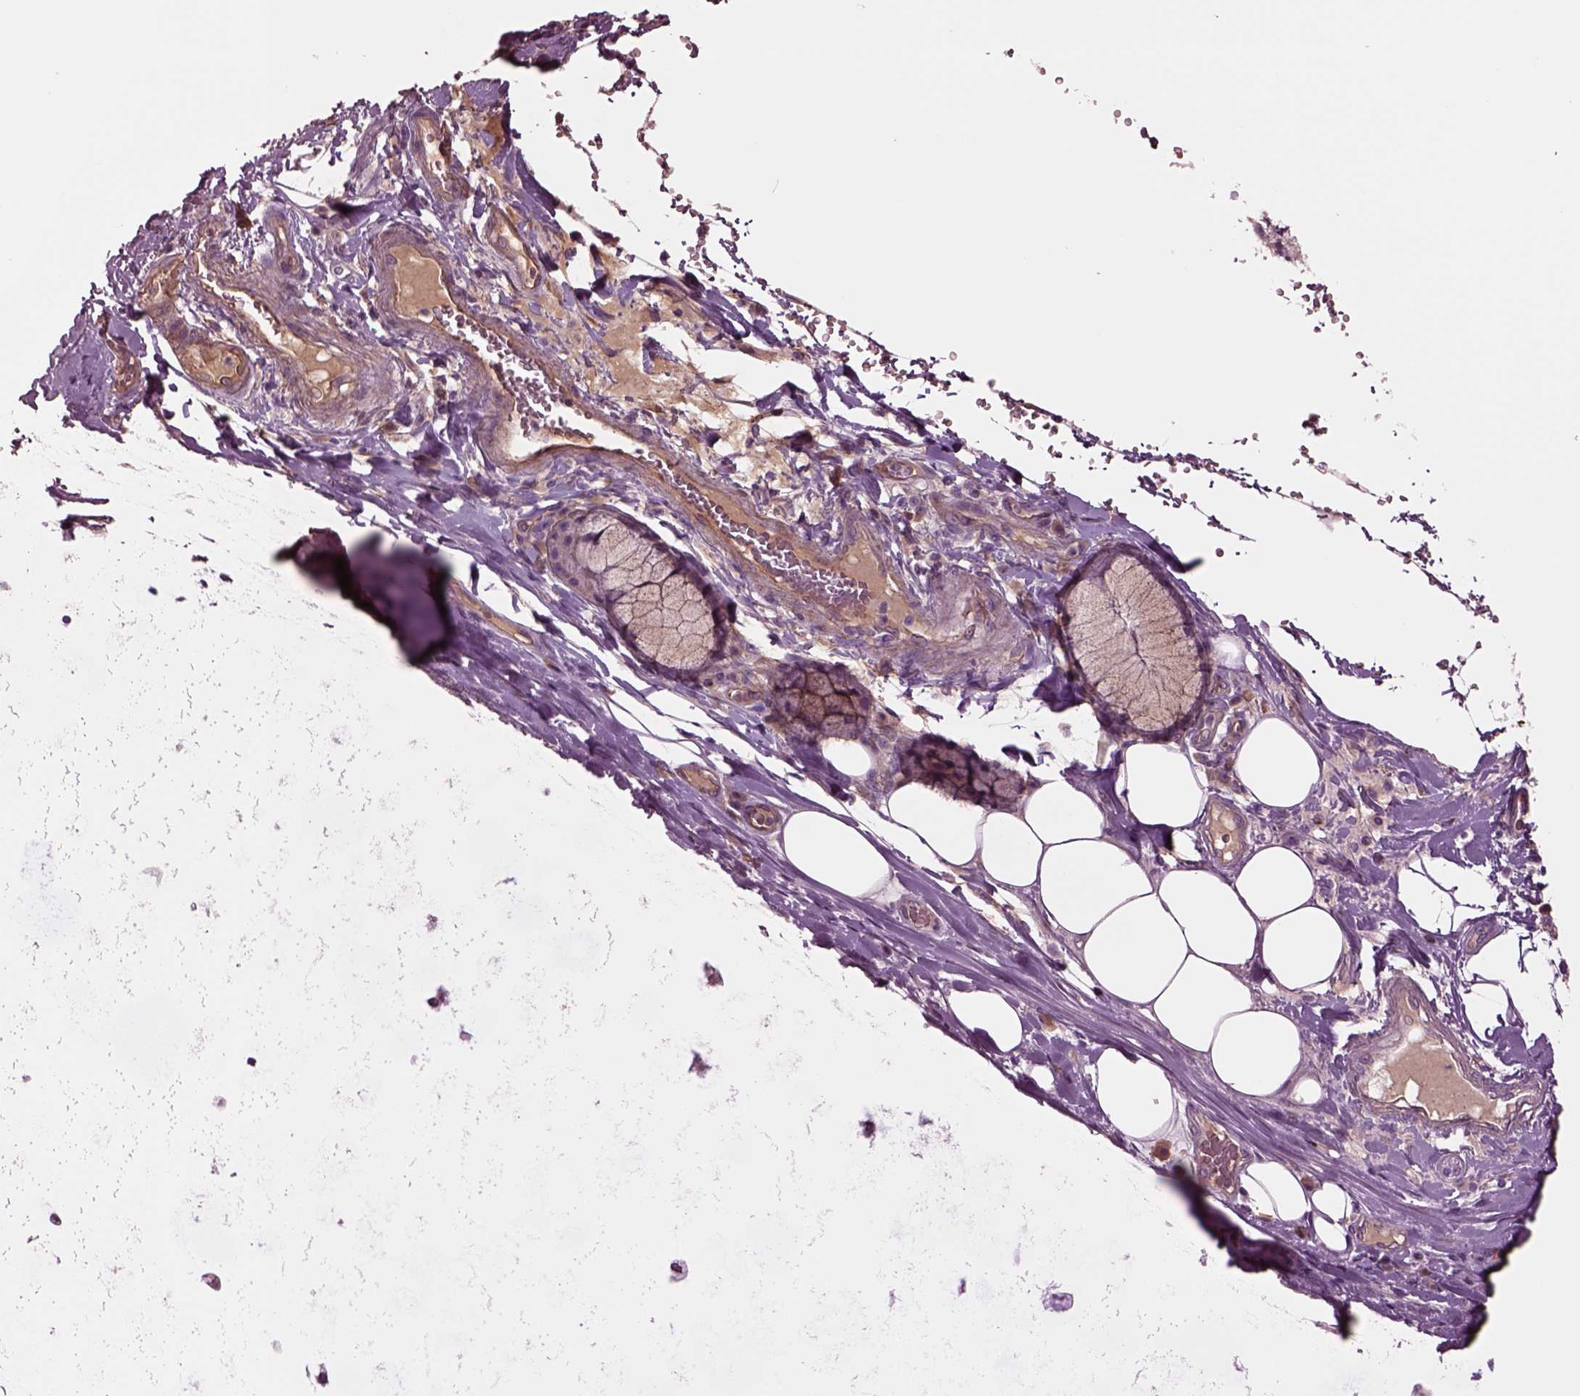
{"staining": {"intensity": "negative", "quantity": "none", "location": "none"}, "tissue": "bronchus", "cell_type": "Respiratory epithelial cells", "image_type": "normal", "snomed": [{"axis": "morphology", "description": "Normal tissue, NOS"}, {"axis": "topography", "description": "Lymph node"}, {"axis": "topography", "description": "Bronchus"}], "caption": "Immunohistochemical staining of unremarkable human bronchus demonstrates no significant staining in respiratory epithelial cells.", "gene": "HTR1B", "patient": {"sex": "male", "age": 56}}